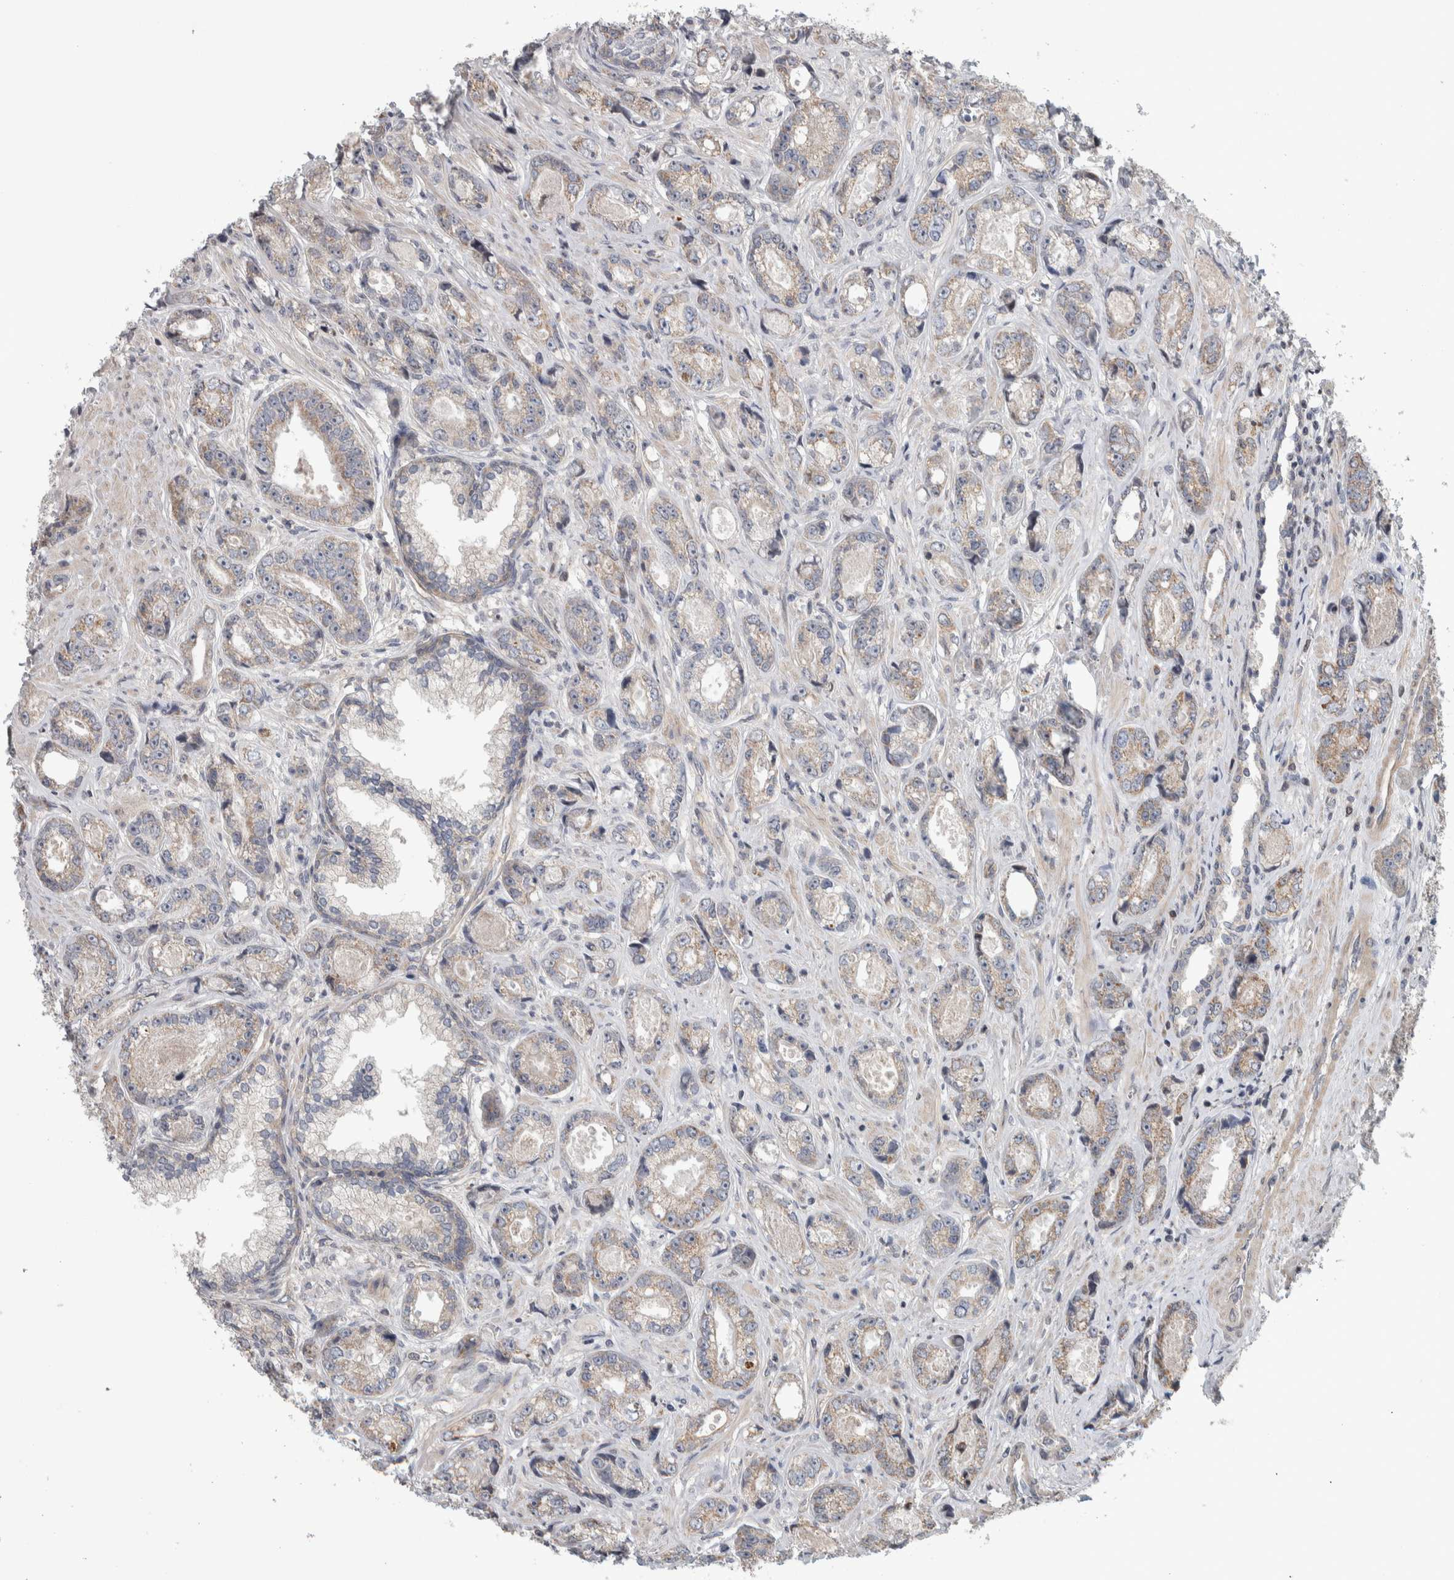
{"staining": {"intensity": "weak", "quantity": "<25%", "location": "cytoplasmic/membranous"}, "tissue": "prostate cancer", "cell_type": "Tumor cells", "image_type": "cancer", "snomed": [{"axis": "morphology", "description": "Adenocarcinoma, High grade"}, {"axis": "topography", "description": "Prostate"}], "caption": "Prostate adenocarcinoma (high-grade) was stained to show a protein in brown. There is no significant staining in tumor cells. (DAB (3,3'-diaminobenzidine) immunohistochemistry (IHC) visualized using brightfield microscopy, high magnification).", "gene": "CWC27", "patient": {"sex": "male", "age": 61}}